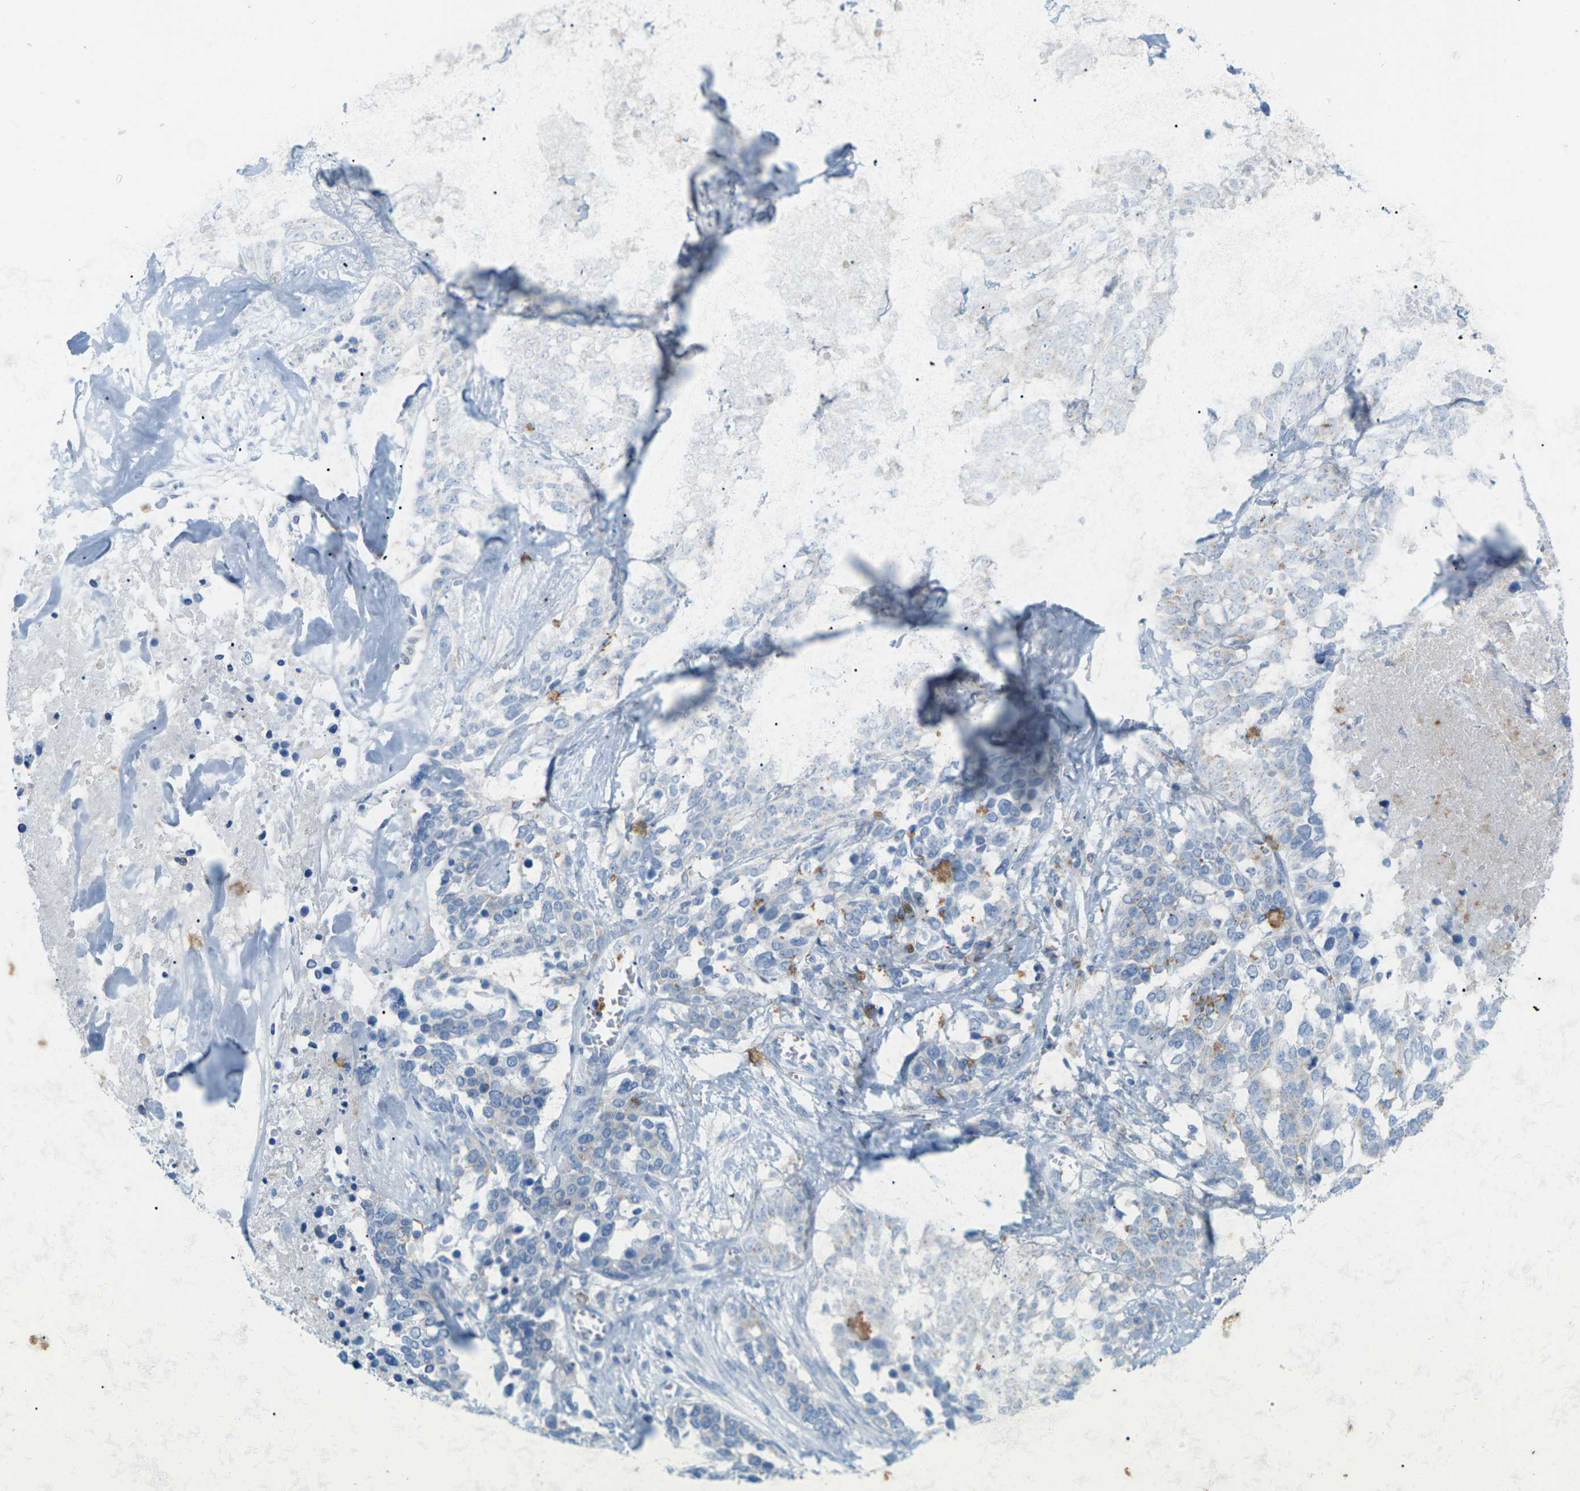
{"staining": {"intensity": "negative", "quantity": "none", "location": "none"}, "tissue": "ovarian cancer", "cell_type": "Tumor cells", "image_type": "cancer", "snomed": [{"axis": "morphology", "description": "Cystadenocarcinoma, serous, NOS"}, {"axis": "topography", "description": "Ovary"}], "caption": "IHC of ovarian serous cystadenocarcinoma exhibits no expression in tumor cells.", "gene": "SYNGR2", "patient": {"sex": "female", "age": 44}}